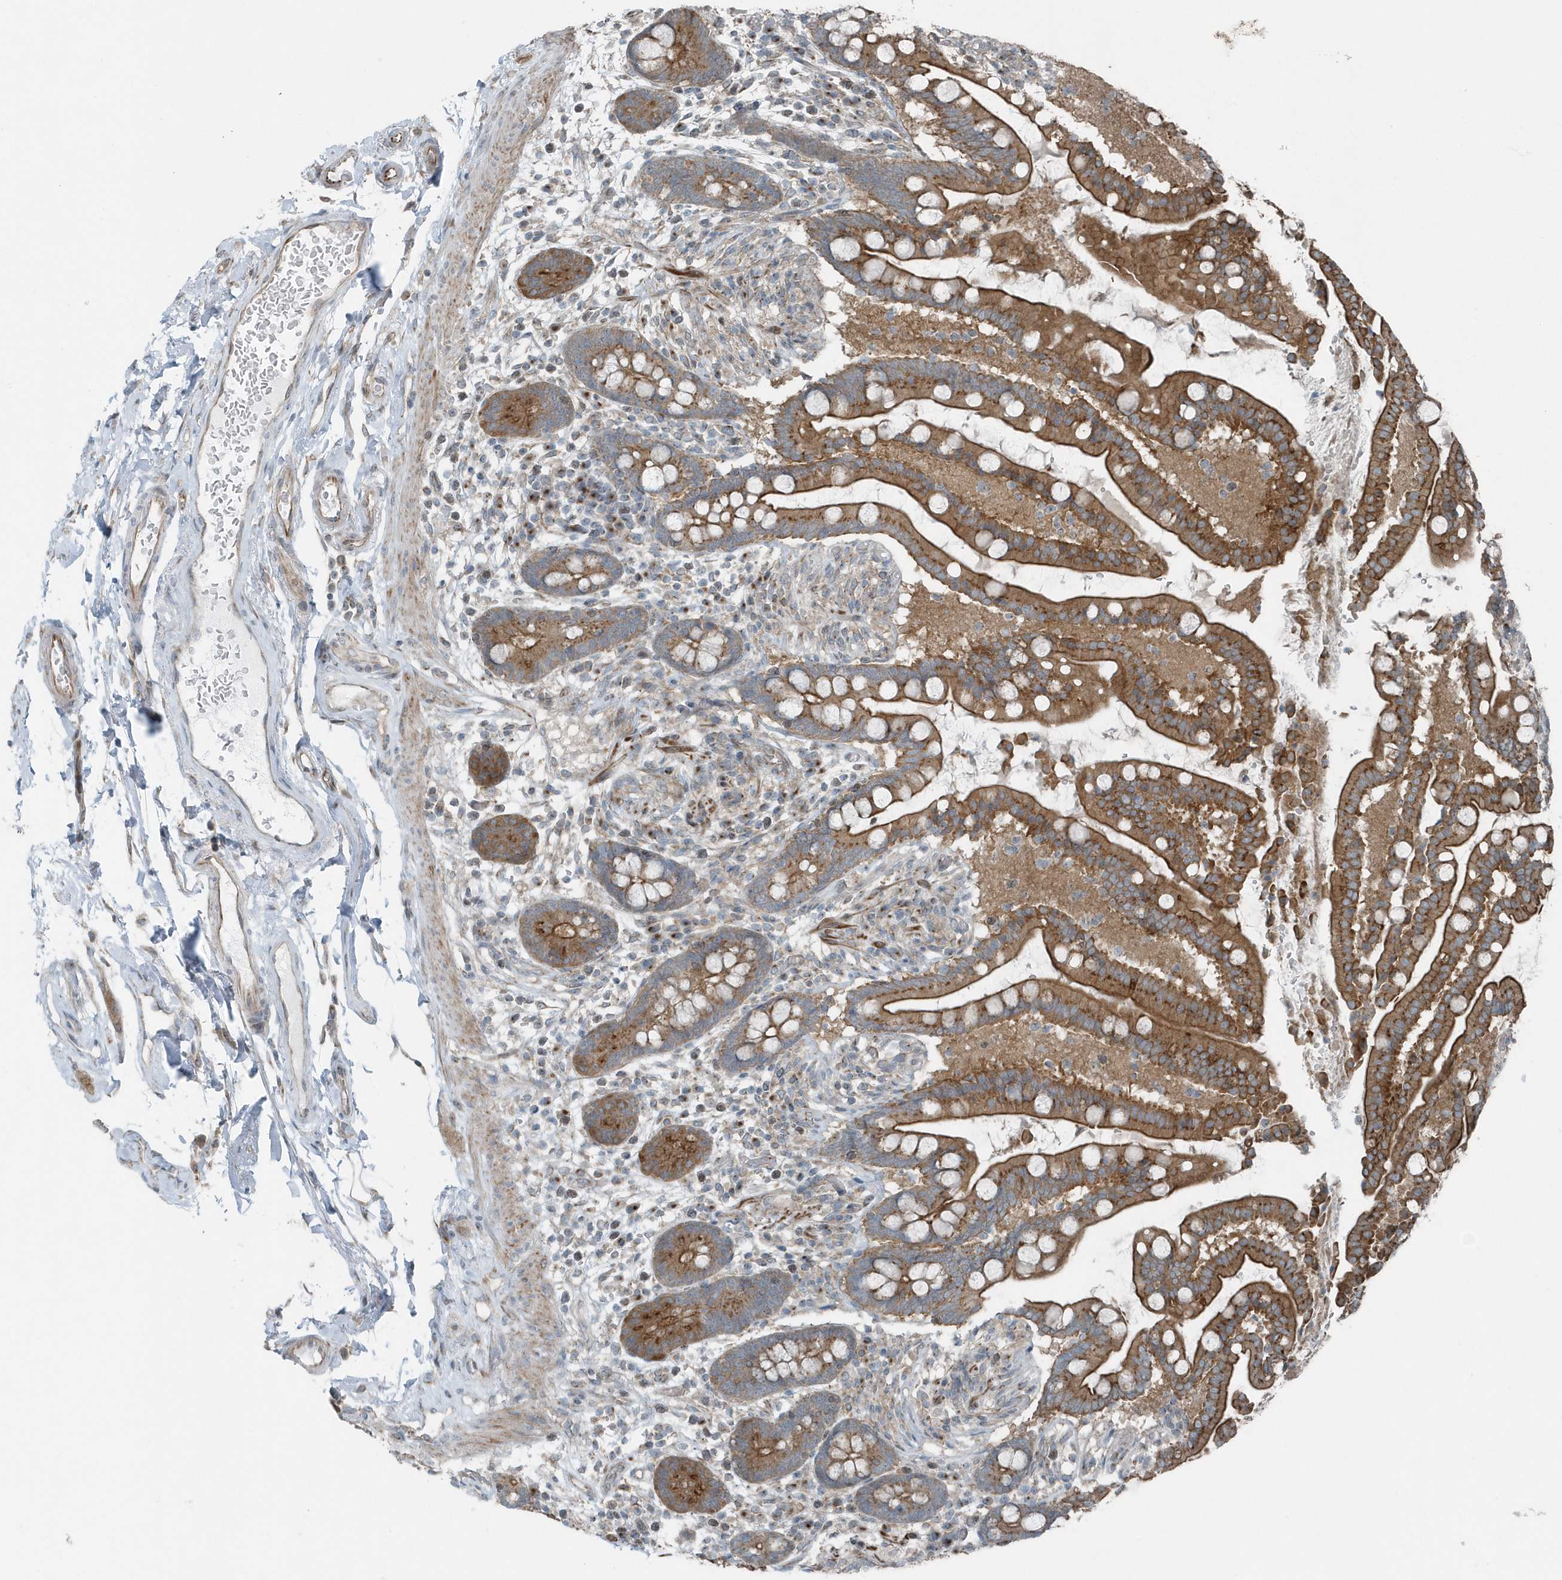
{"staining": {"intensity": "weak", "quantity": "25%-75%", "location": "cytoplasmic/membranous"}, "tissue": "colon", "cell_type": "Endothelial cells", "image_type": "normal", "snomed": [{"axis": "morphology", "description": "Normal tissue, NOS"}, {"axis": "topography", "description": "Colon"}], "caption": "Immunohistochemistry (IHC) of normal human colon demonstrates low levels of weak cytoplasmic/membranous expression in about 25%-75% of endothelial cells.", "gene": "GCC2", "patient": {"sex": "male", "age": 73}}